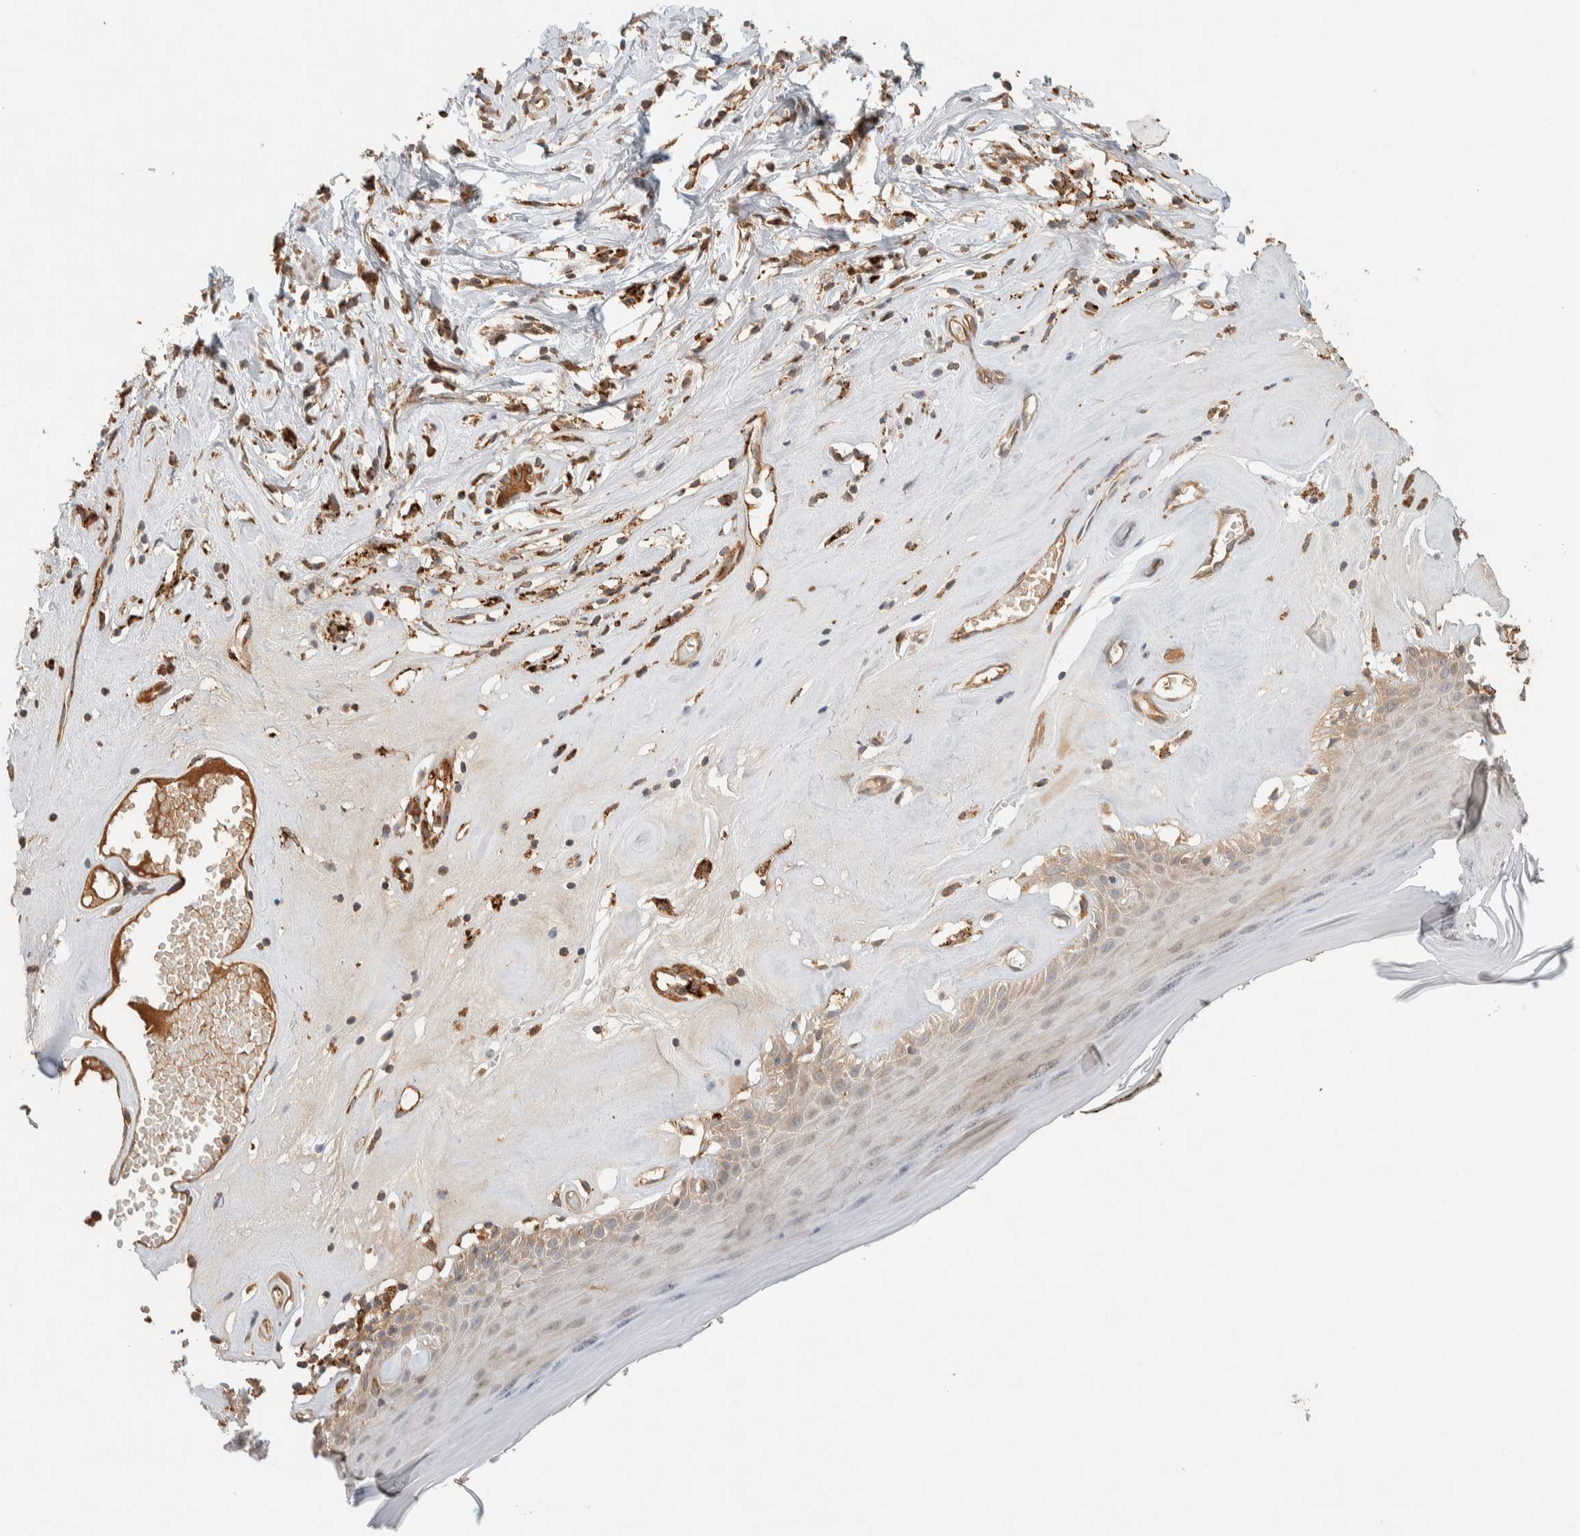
{"staining": {"intensity": "weak", "quantity": "25%-75%", "location": "cytoplasmic/membranous"}, "tissue": "skin", "cell_type": "Epidermal cells", "image_type": "normal", "snomed": [{"axis": "morphology", "description": "Normal tissue, NOS"}, {"axis": "morphology", "description": "Inflammation, NOS"}, {"axis": "topography", "description": "Vulva"}], "caption": "An image of human skin stained for a protein exhibits weak cytoplasmic/membranous brown staining in epidermal cells.", "gene": "FAM167A", "patient": {"sex": "female", "age": 84}}